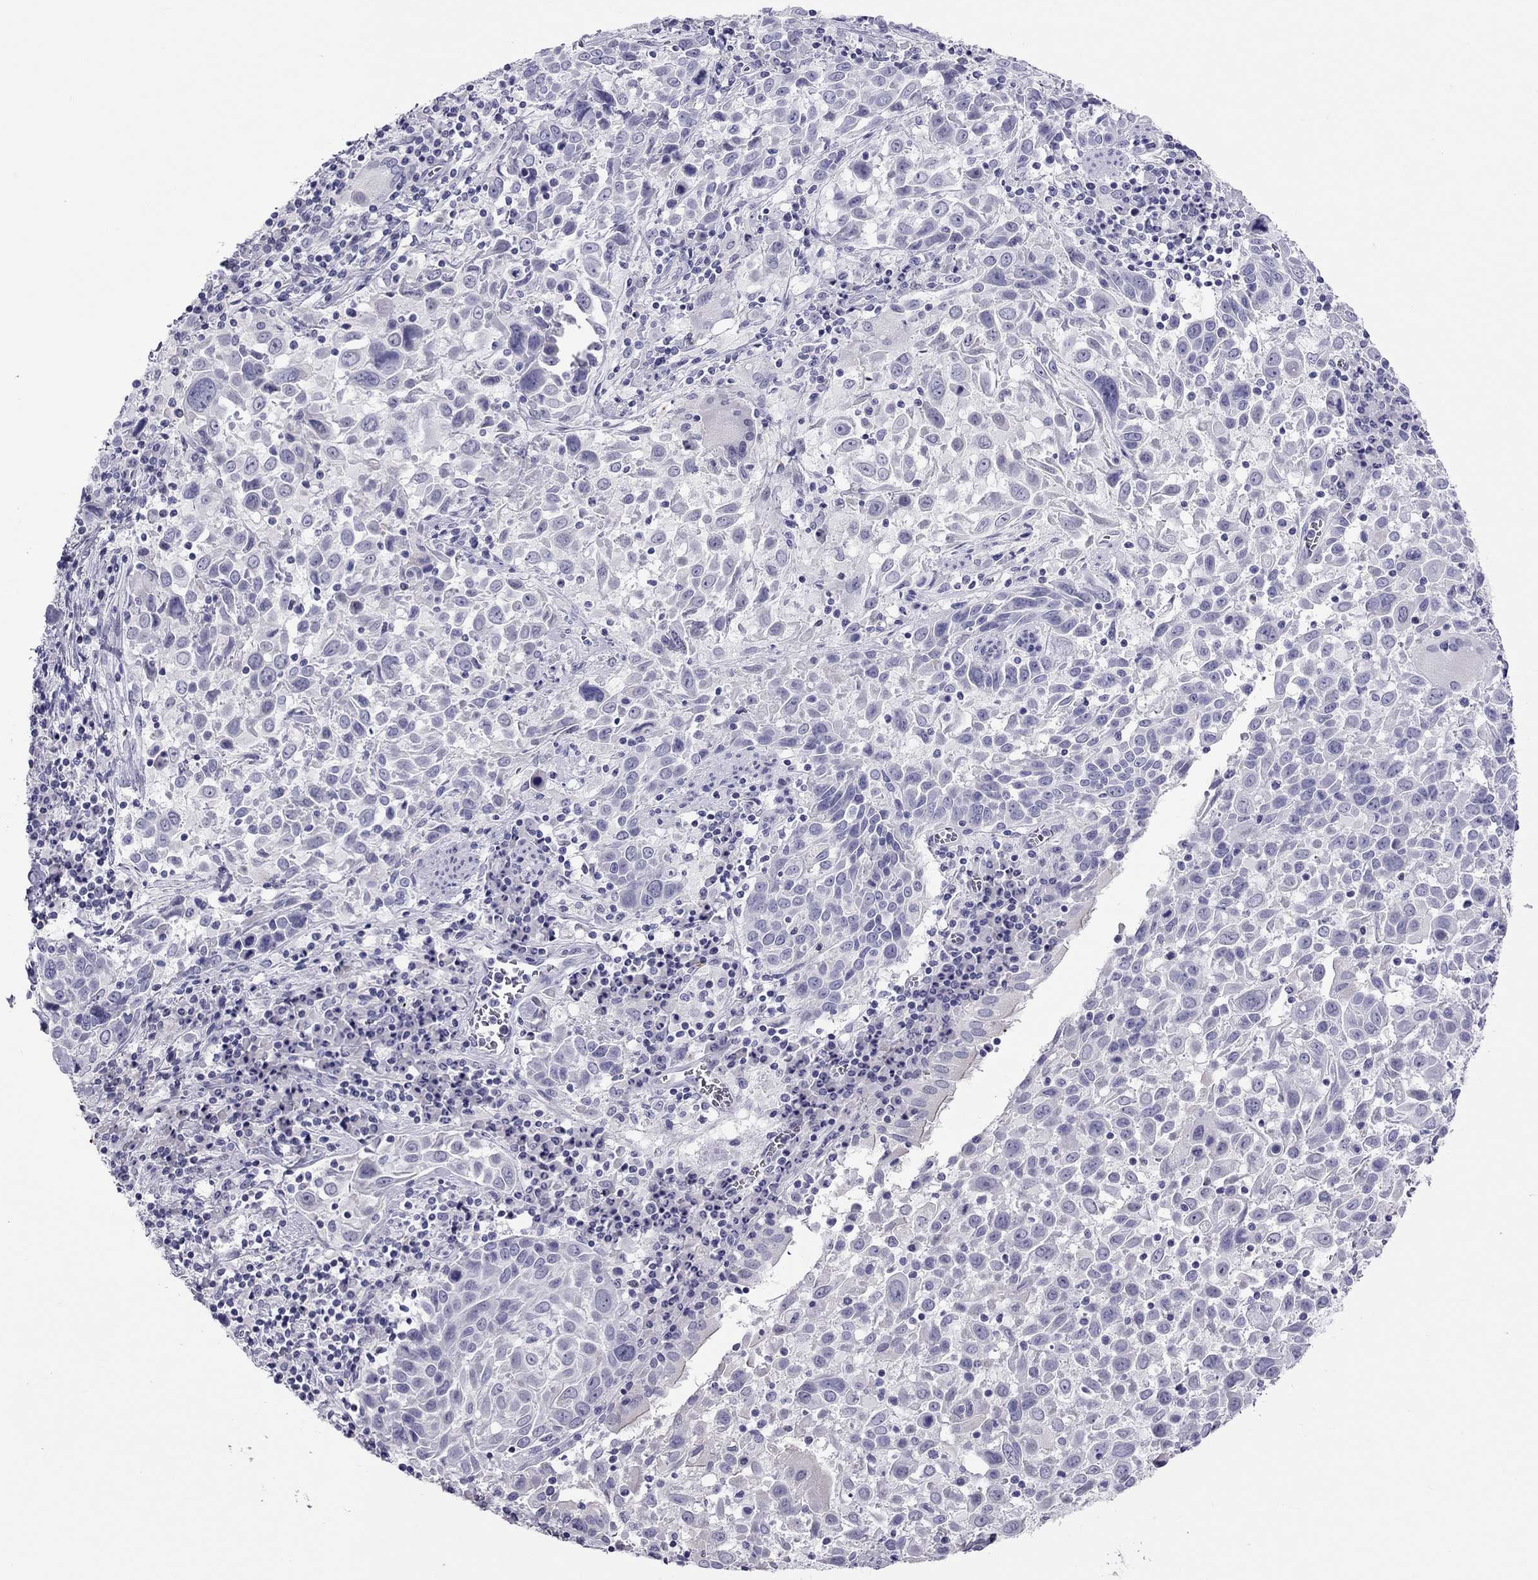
{"staining": {"intensity": "negative", "quantity": "none", "location": "none"}, "tissue": "lung cancer", "cell_type": "Tumor cells", "image_type": "cancer", "snomed": [{"axis": "morphology", "description": "Squamous cell carcinoma, NOS"}, {"axis": "topography", "description": "Lung"}], "caption": "A photomicrograph of human lung cancer is negative for staining in tumor cells. (DAB IHC, high magnification).", "gene": "TEX14", "patient": {"sex": "male", "age": 57}}